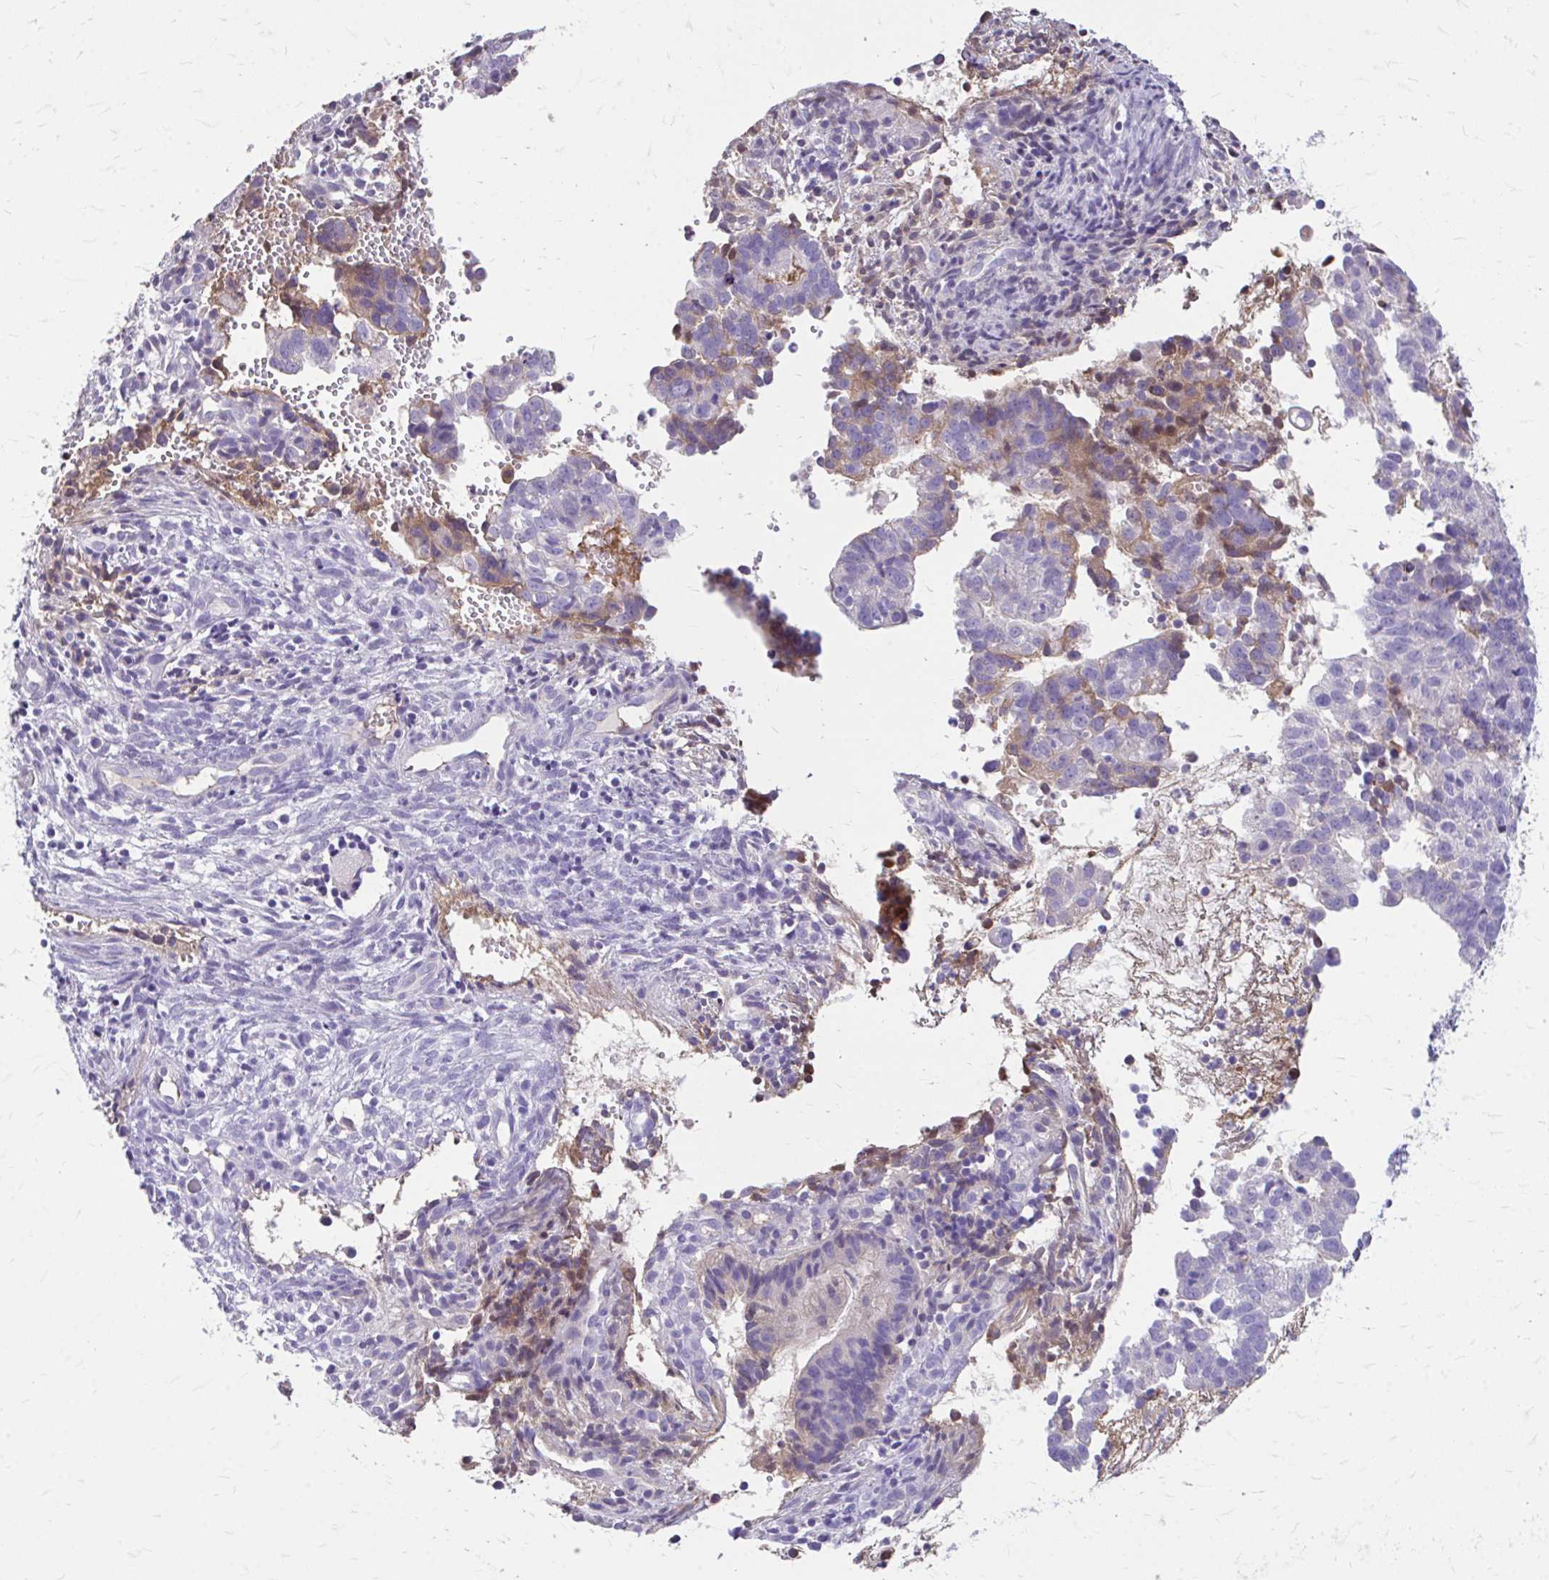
{"staining": {"intensity": "weak", "quantity": "<25%", "location": "cytoplasmic/membranous"}, "tissue": "endometrial cancer", "cell_type": "Tumor cells", "image_type": "cancer", "snomed": [{"axis": "morphology", "description": "Adenocarcinoma, NOS"}, {"axis": "topography", "description": "Endometrium"}], "caption": "This is an immunohistochemistry (IHC) histopathology image of human endometrial cancer. There is no staining in tumor cells.", "gene": "CFH", "patient": {"sex": "female", "age": 76}}